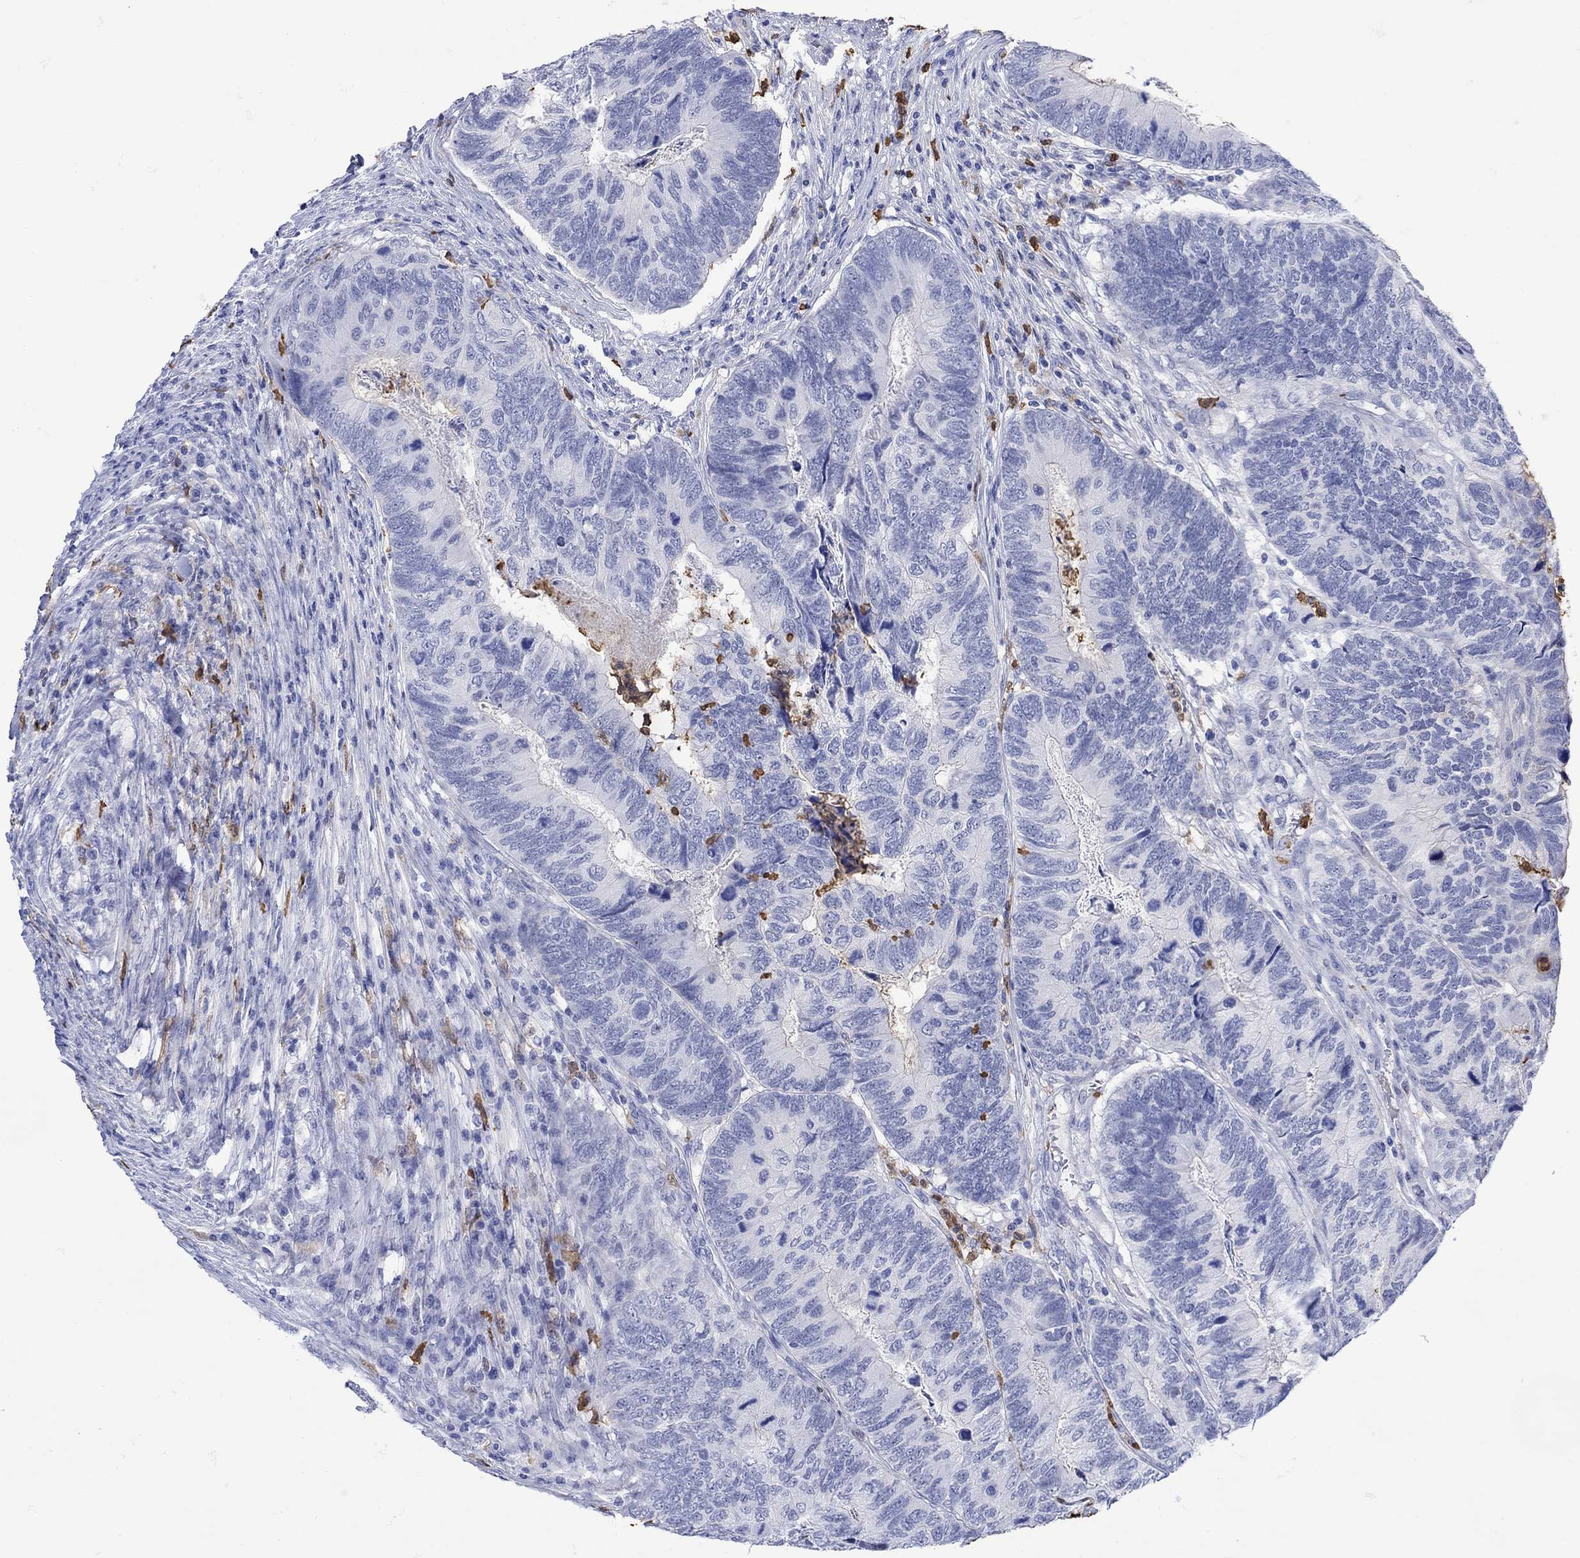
{"staining": {"intensity": "negative", "quantity": "none", "location": "none"}, "tissue": "colorectal cancer", "cell_type": "Tumor cells", "image_type": "cancer", "snomed": [{"axis": "morphology", "description": "Adenocarcinoma, NOS"}, {"axis": "topography", "description": "Colon"}], "caption": "An immunohistochemistry (IHC) image of colorectal cancer is shown. There is no staining in tumor cells of colorectal cancer.", "gene": "LINGO3", "patient": {"sex": "female", "age": 67}}